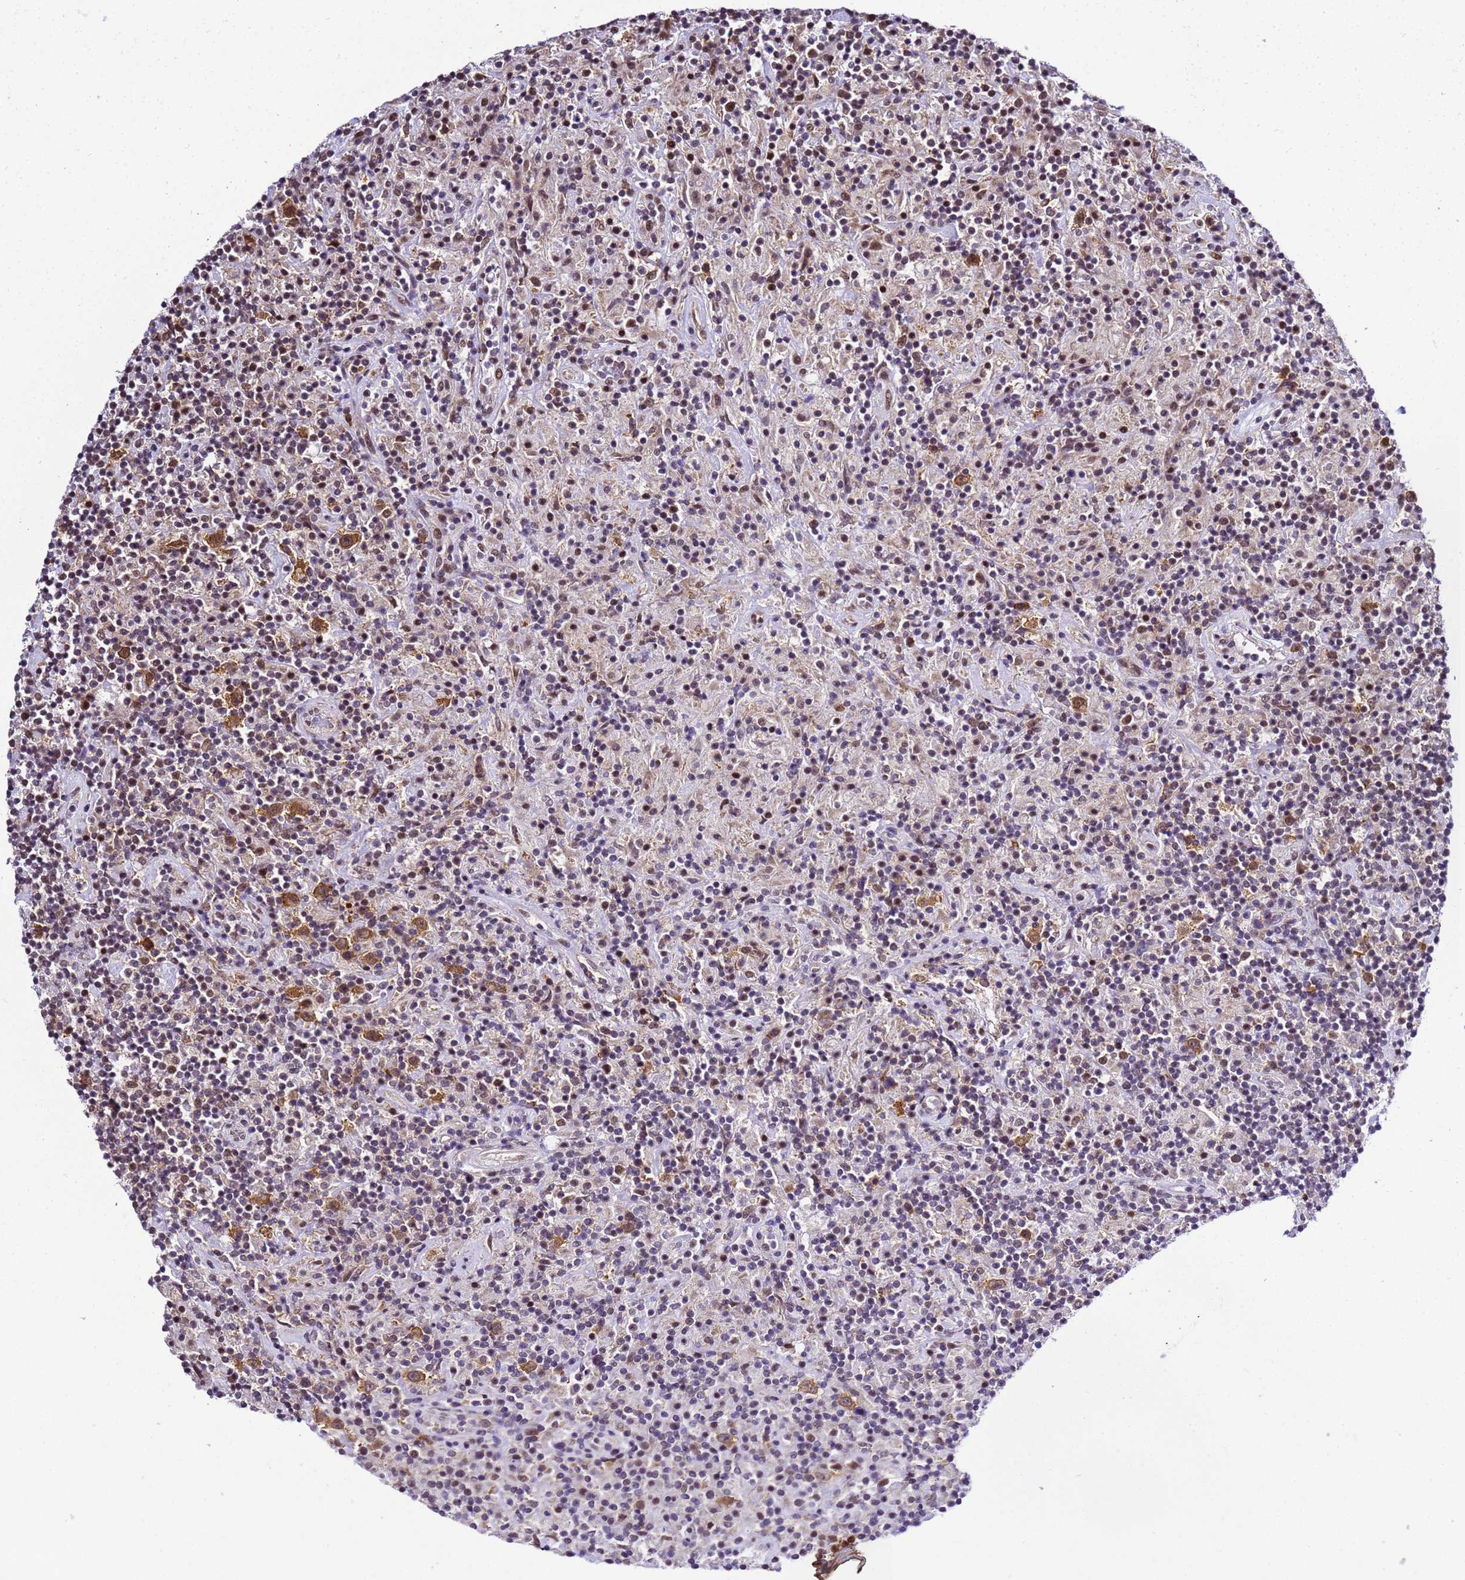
{"staining": {"intensity": "moderate", "quantity": ">75%", "location": "cytoplasmic/membranous"}, "tissue": "lymphoma", "cell_type": "Tumor cells", "image_type": "cancer", "snomed": [{"axis": "morphology", "description": "Hodgkin's disease, NOS"}, {"axis": "topography", "description": "Lymph node"}], "caption": "Hodgkin's disease stained for a protein (brown) displays moderate cytoplasmic/membranous positive expression in approximately >75% of tumor cells.", "gene": "SMN1", "patient": {"sex": "male", "age": 70}}